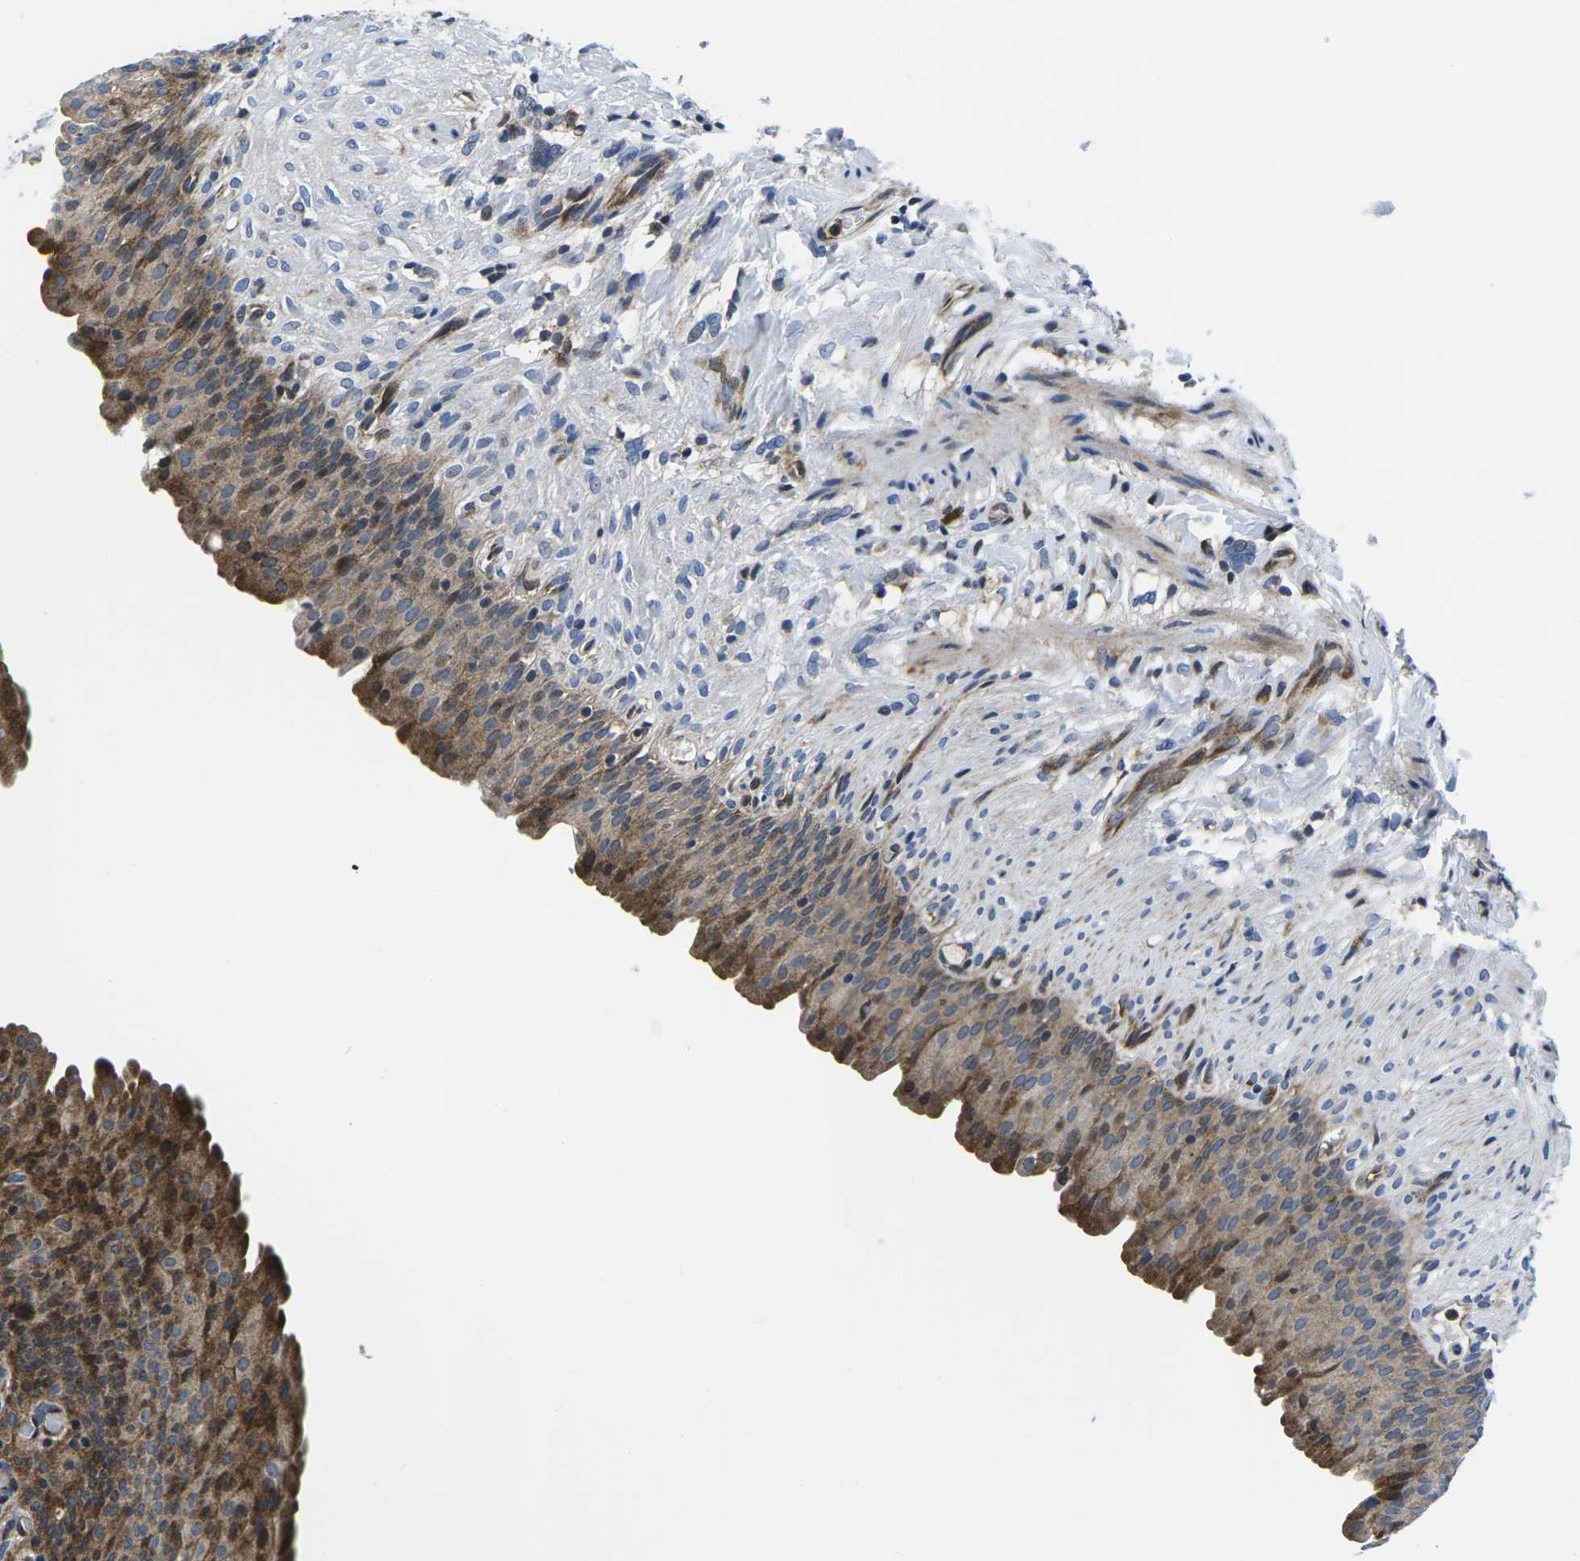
{"staining": {"intensity": "moderate", "quantity": "25%-75%", "location": "cytoplasmic/membranous"}, "tissue": "urinary bladder", "cell_type": "Urothelial cells", "image_type": "normal", "snomed": [{"axis": "morphology", "description": "Normal tissue, NOS"}, {"axis": "topography", "description": "Urinary bladder"}], "caption": "Approximately 25%-75% of urothelial cells in normal urinary bladder exhibit moderate cytoplasmic/membranous protein staining as visualized by brown immunohistochemical staining.", "gene": "EIF4E", "patient": {"sex": "female", "age": 79}}